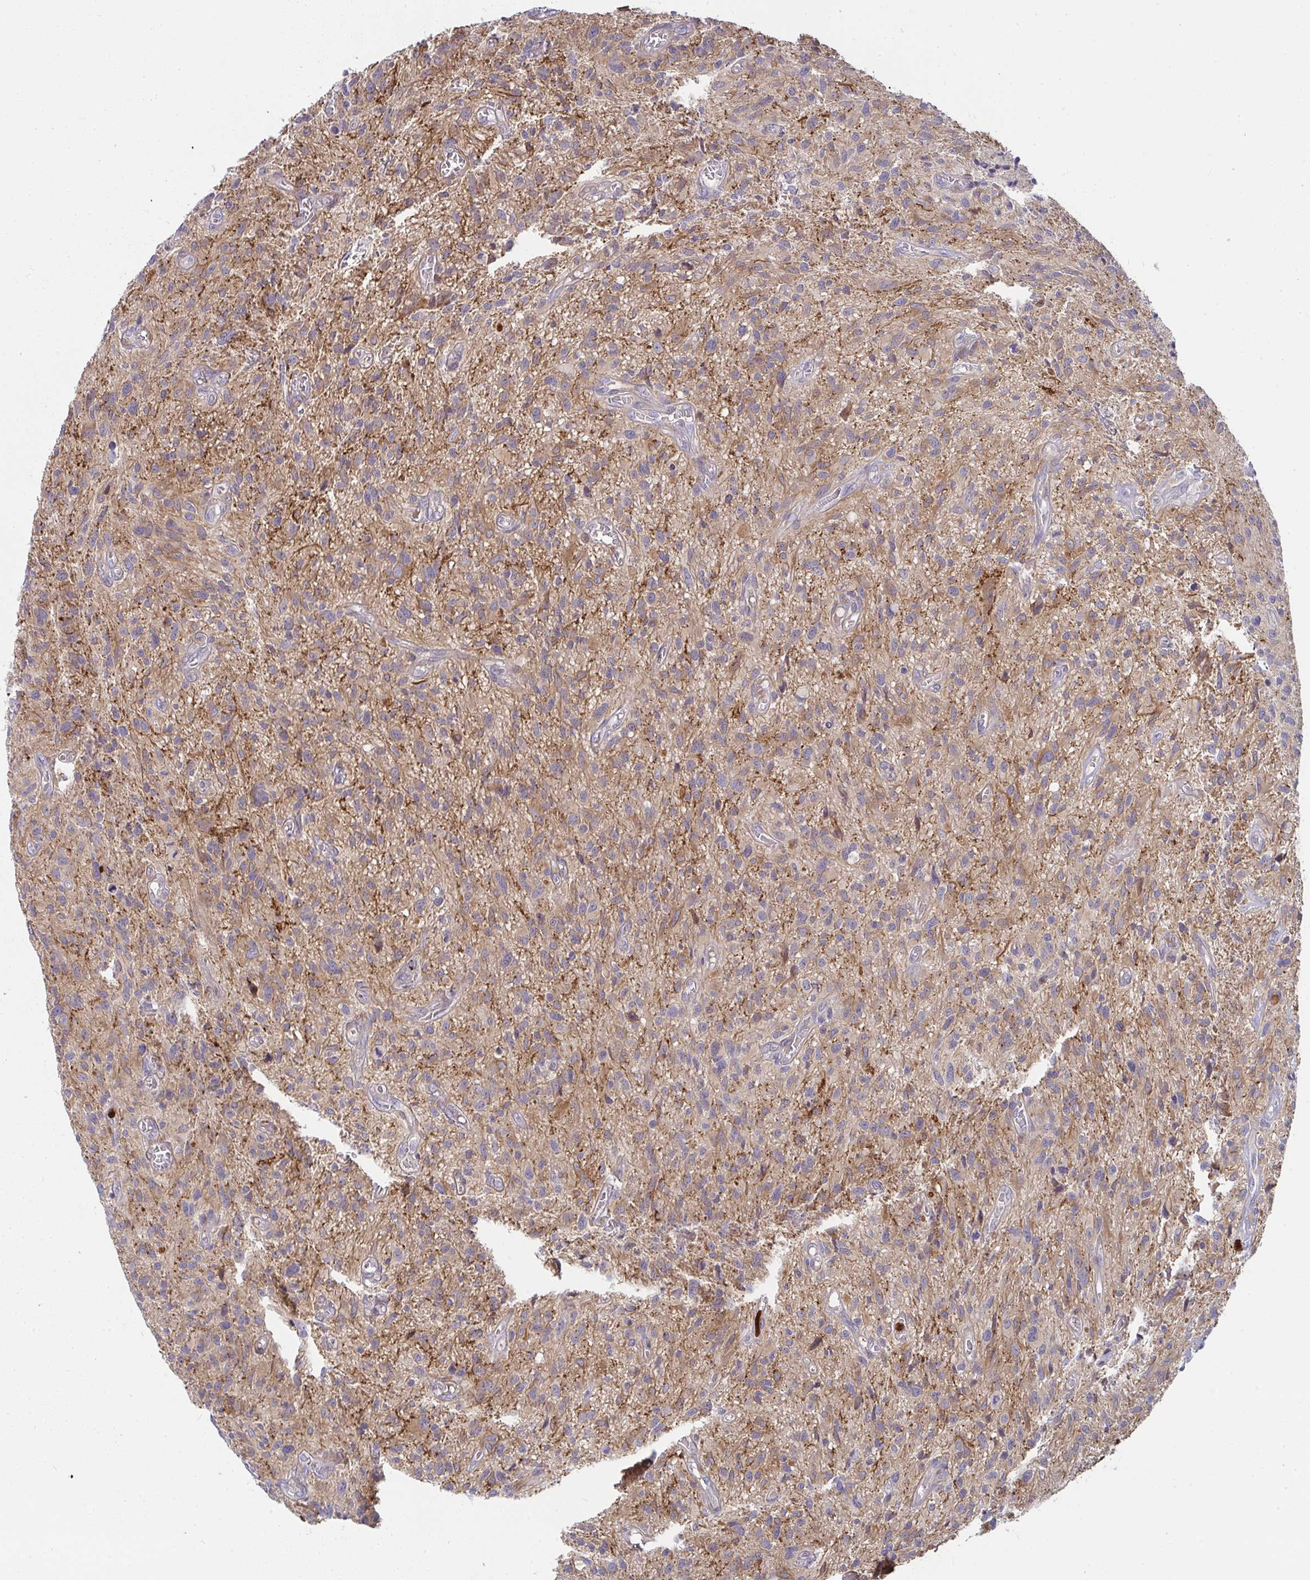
{"staining": {"intensity": "weak", "quantity": "<25%", "location": "cytoplasmic/membranous"}, "tissue": "glioma", "cell_type": "Tumor cells", "image_type": "cancer", "snomed": [{"axis": "morphology", "description": "Glioma, malignant, High grade"}, {"axis": "topography", "description": "Brain"}], "caption": "A high-resolution histopathology image shows immunohistochemistry (IHC) staining of malignant glioma (high-grade), which displays no significant expression in tumor cells.", "gene": "CSF3R", "patient": {"sex": "male", "age": 75}}